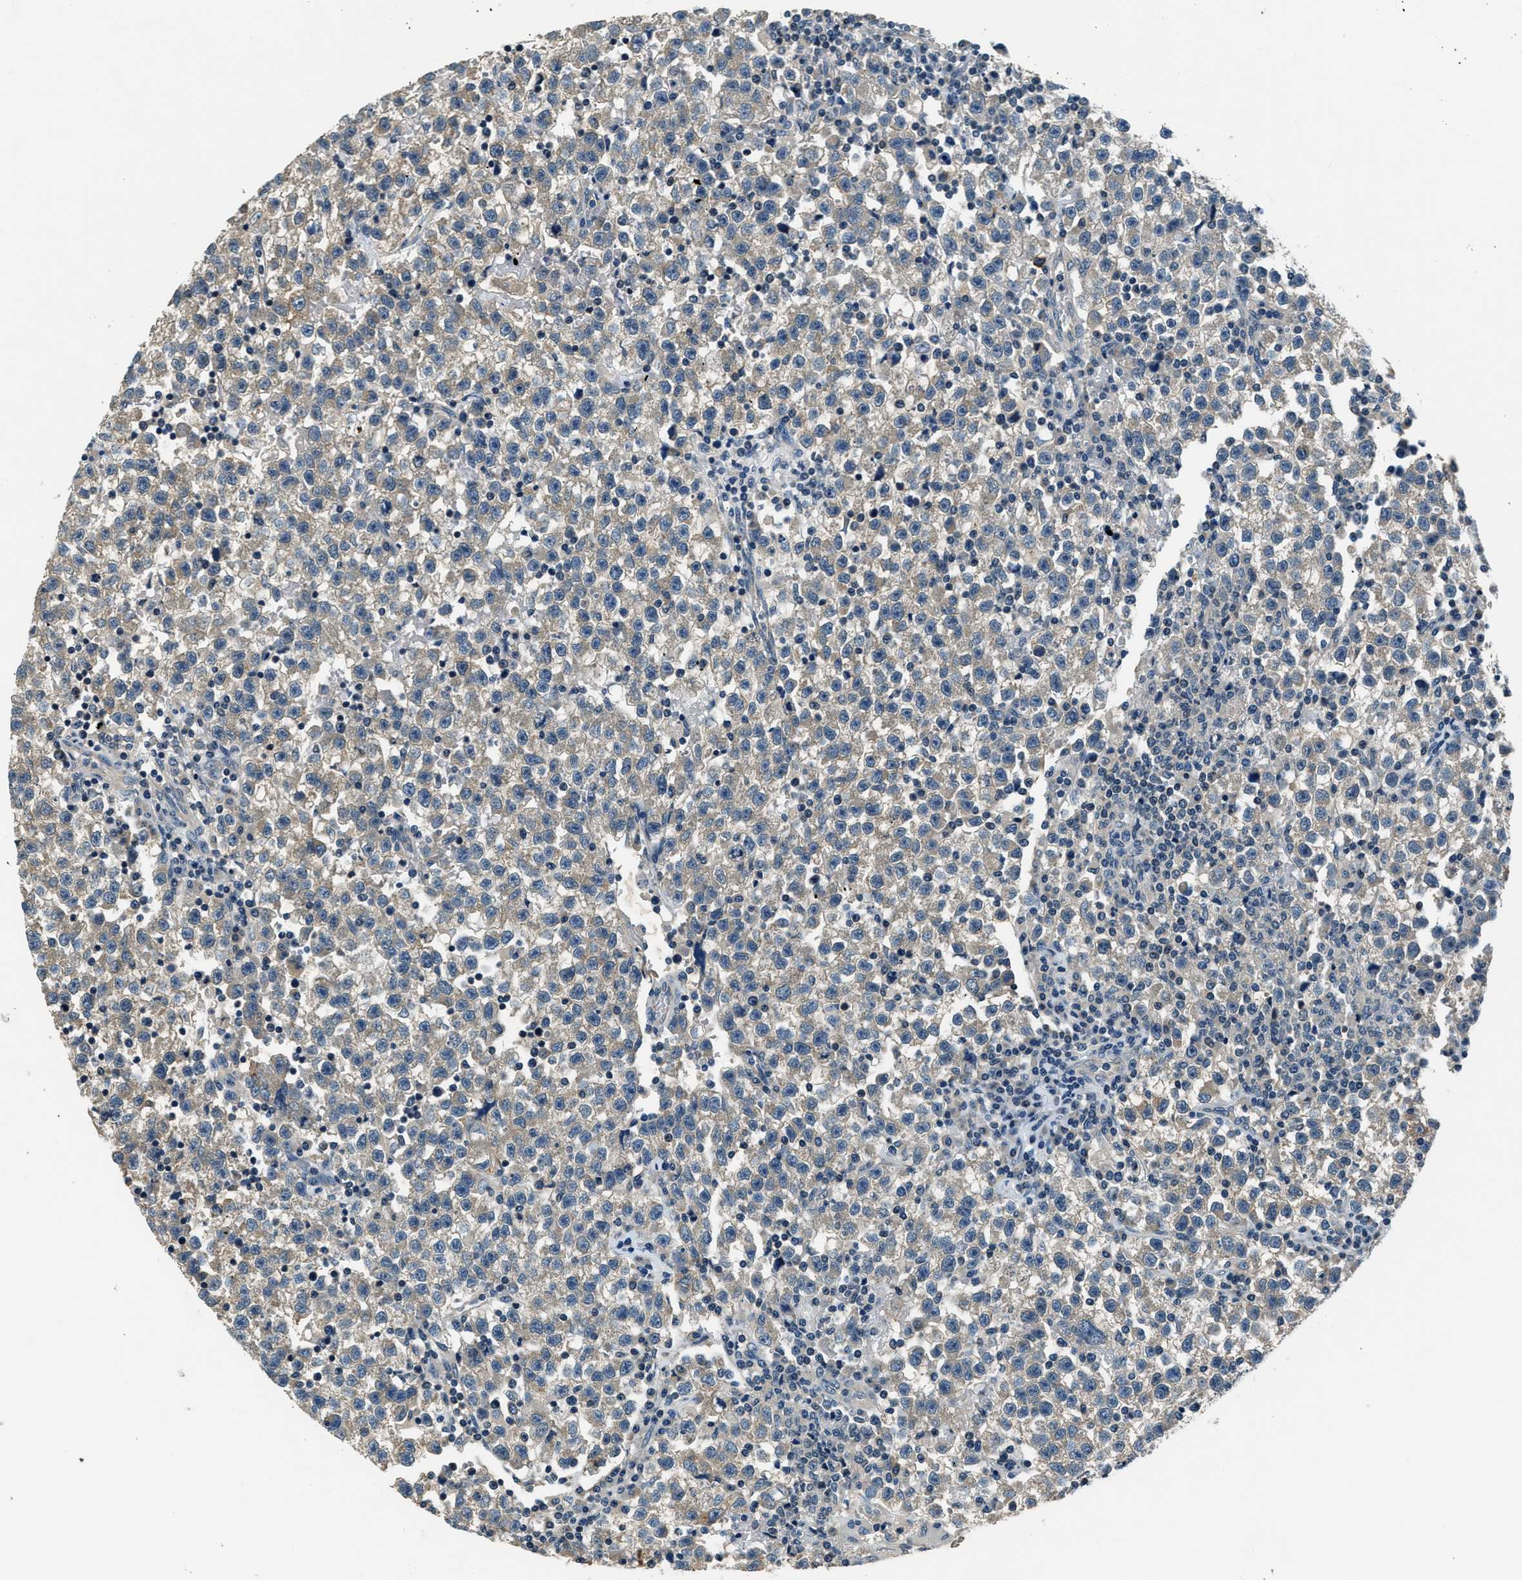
{"staining": {"intensity": "weak", "quantity": ">75%", "location": "cytoplasmic/membranous"}, "tissue": "testis cancer", "cell_type": "Tumor cells", "image_type": "cancer", "snomed": [{"axis": "morphology", "description": "Seminoma, NOS"}, {"axis": "topography", "description": "Testis"}], "caption": "An image showing weak cytoplasmic/membranous staining in about >75% of tumor cells in seminoma (testis), as visualized by brown immunohistochemical staining.", "gene": "NME8", "patient": {"sex": "male", "age": 22}}